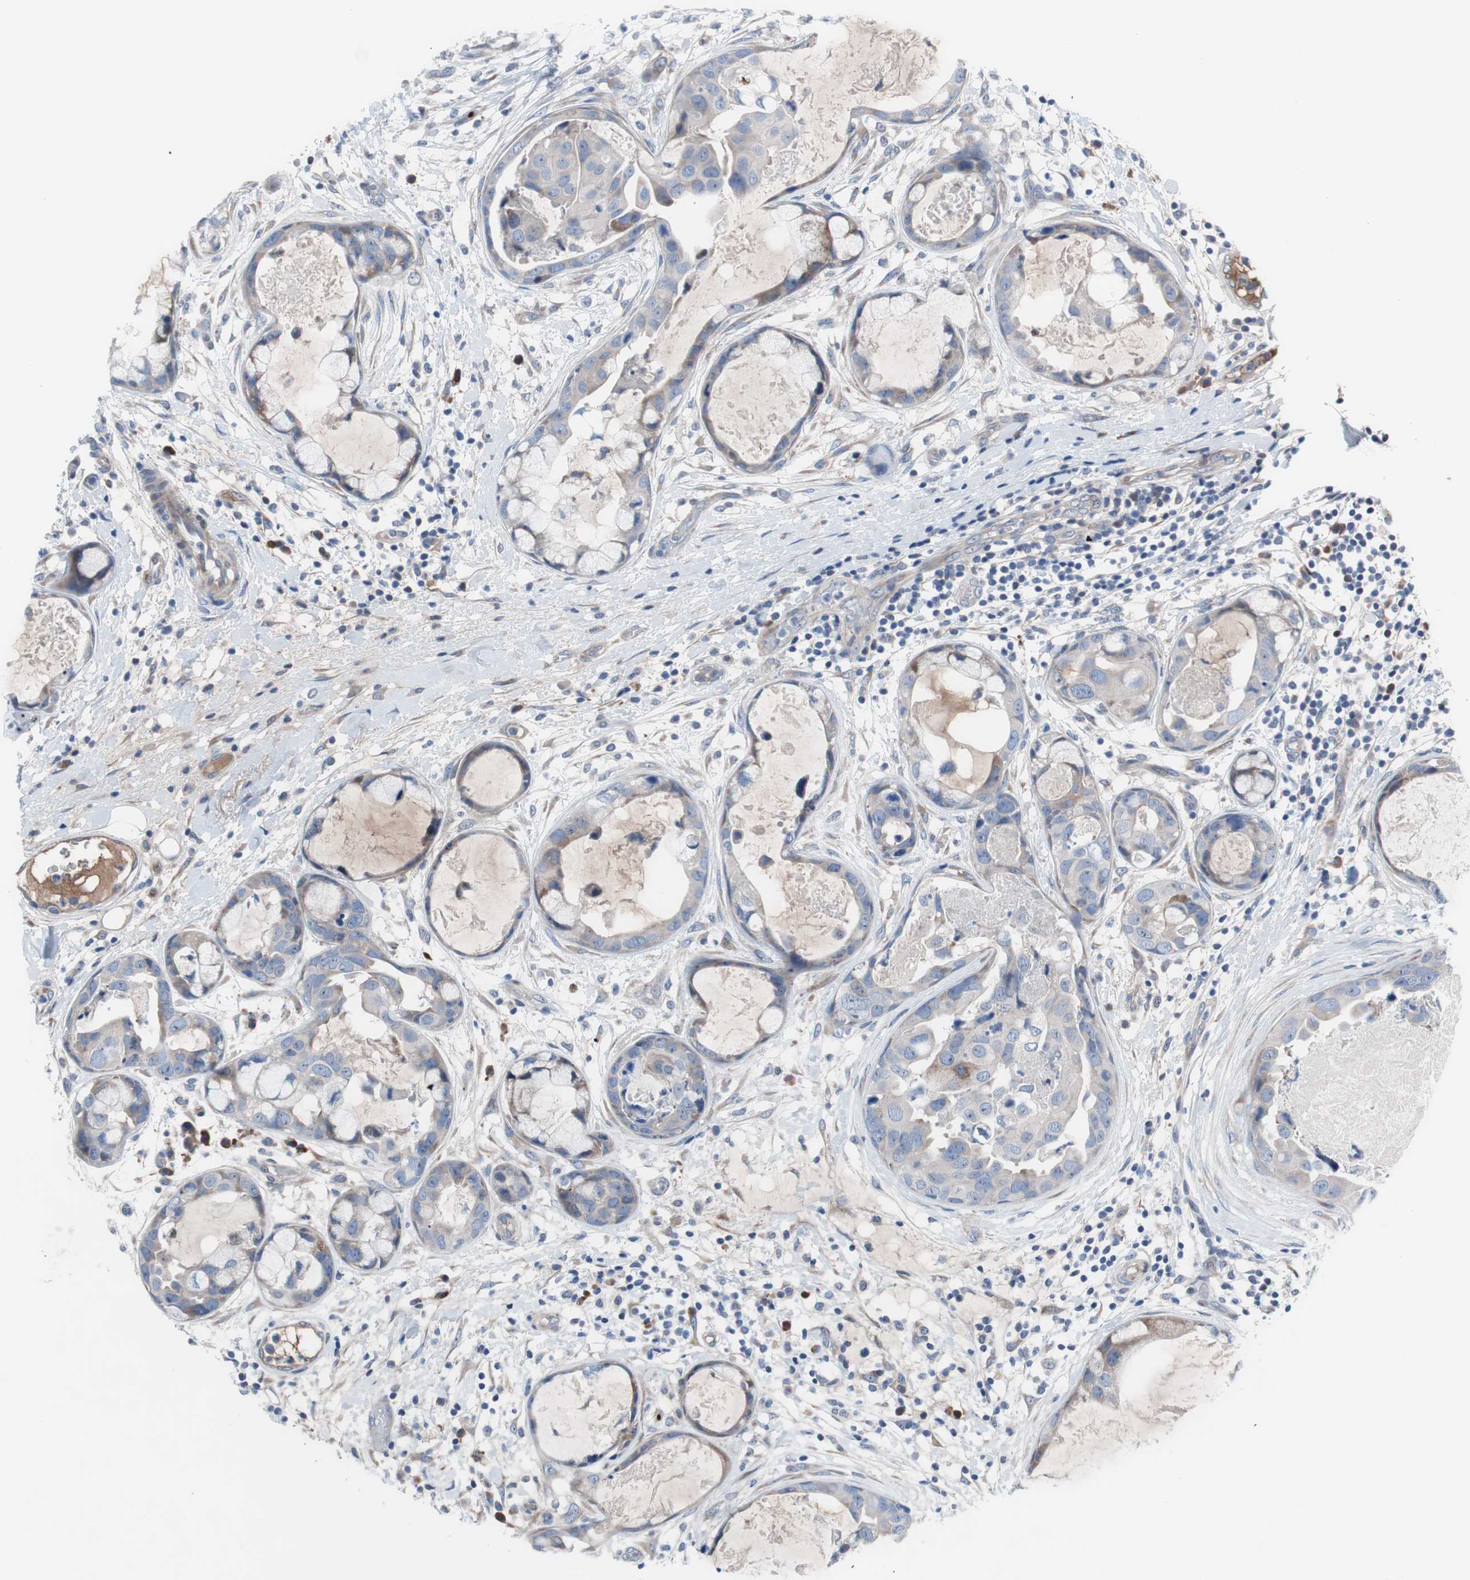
{"staining": {"intensity": "negative", "quantity": "none", "location": "none"}, "tissue": "breast cancer", "cell_type": "Tumor cells", "image_type": "cancer", "snomed": [{"axis": "morphology", "description": "Duct carcinoma"}, {"axis": "topography", "description": "Breast"}], "caption": "An IHC histopathology image of breast cancer (infiltrating ductal carcinoma) is shown. There is no staining in tumor cells of breast cancer (infiltrating ductal carcinoma).", "gene": "KANSL1", "patient": {"sex": "female", "age": 40}}